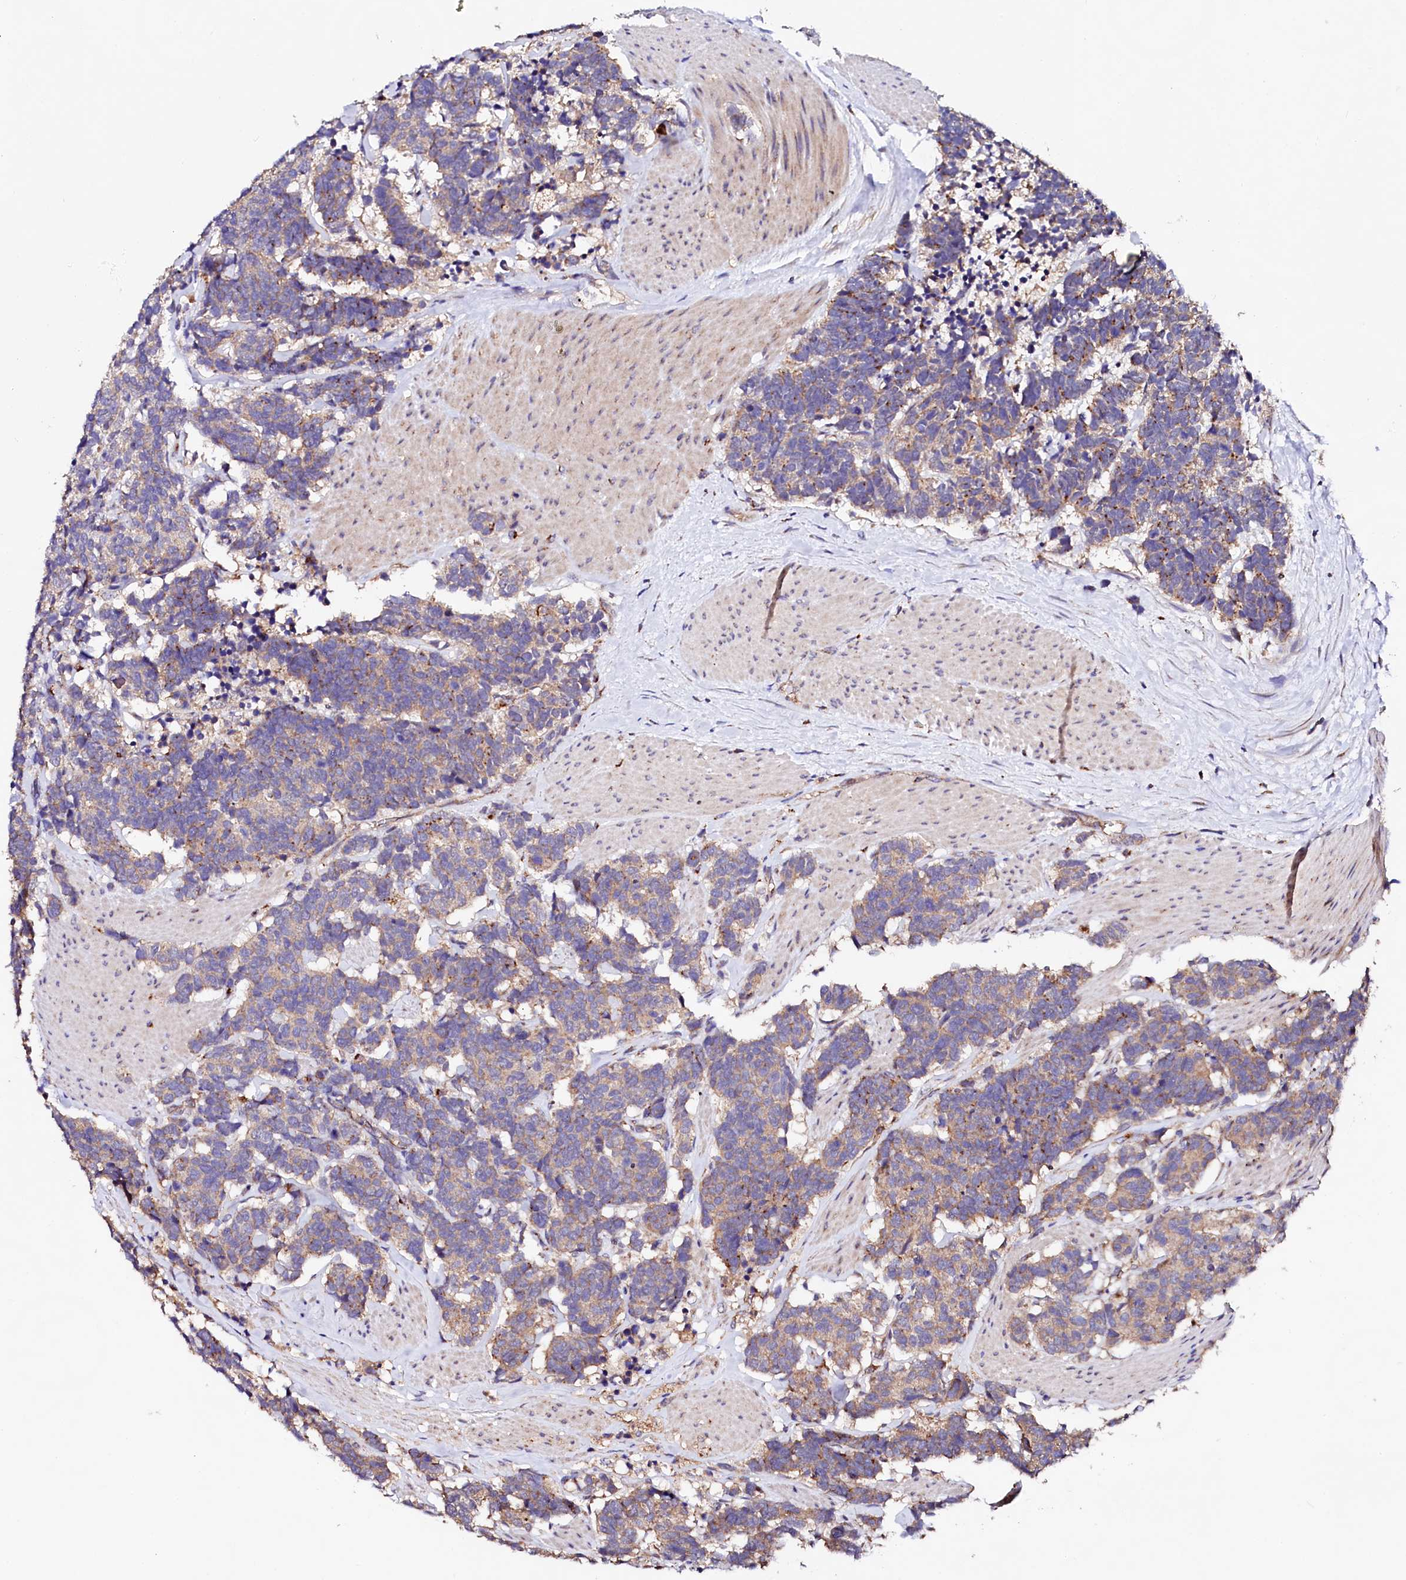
{"staining": {"intensity": "moderate", "quantity": "25%-75%", "location": "cytoplasmic/membranous"}, "tissue": "carcinoid", "cell_type": "Tumor cells", "image_type": "cancer", "snomed": [{"axis": "morphology", "description": "Carcinoma, NOS"}, {"axis": "morphology", "description": "Carcinoid, malignant, NOS"}, {"axis": "topography", "description": "Urinary bladder"}], "caption": "Immunohistochemistry (IHC) of carcinoid reveals medium levels of moderate cytoplasmic/membranous expression in approximately 25%-75% of tumor cells.", "gene": "ST3GAL1", "patient": {"sex": "male", "age": 57}}